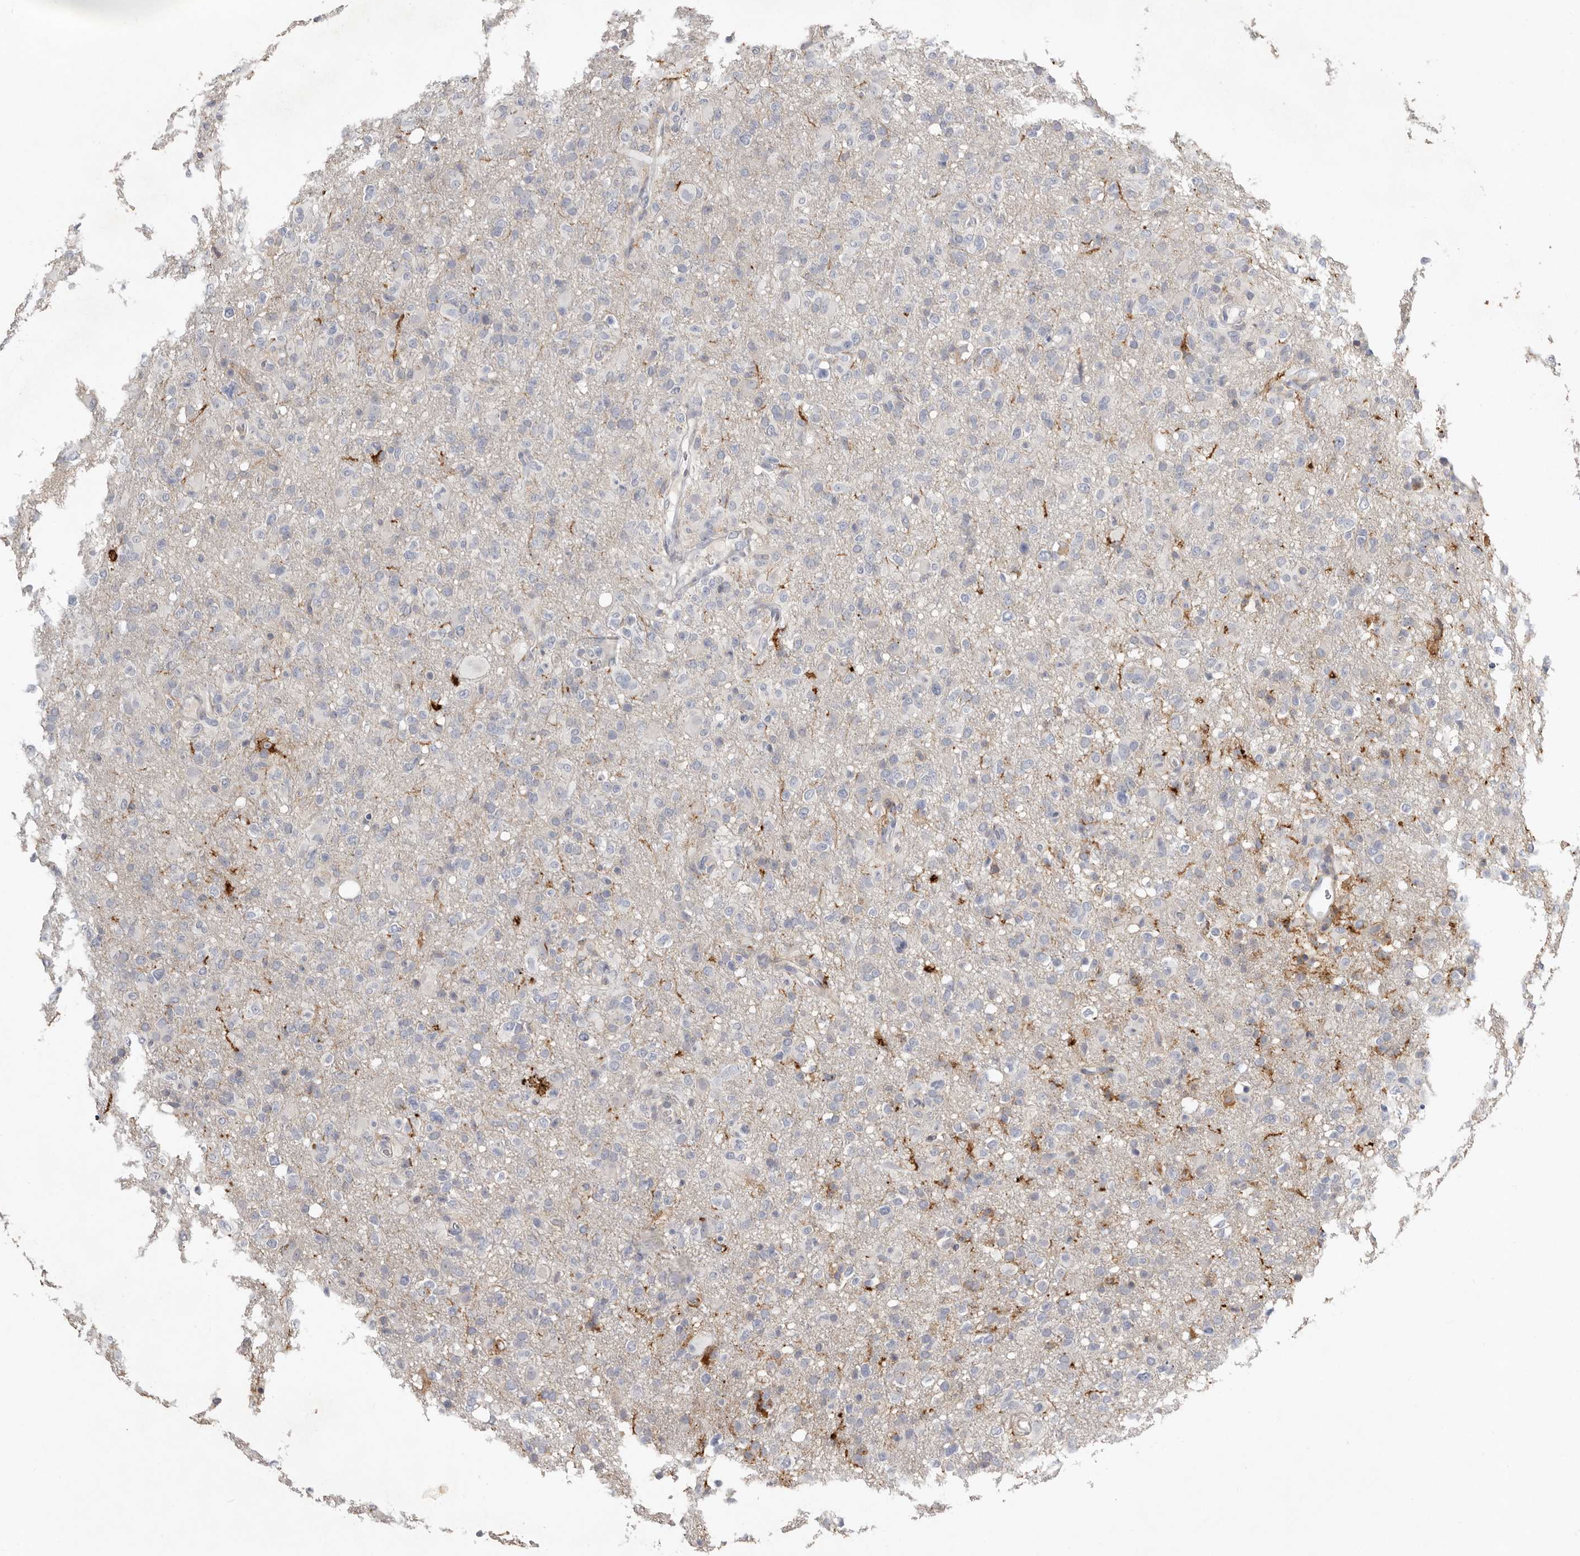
{"staining": {"intensity": "negative", "quantity": "none", "location": "none"}, "tissue": "glioma", "cell_type": "Tumor cells", "image_type": "cancer", "snomed": [{"axis": "morphology", "description": "Glioma, malignant, High grade"}, {"axis": "topography", "description": "Brain"}], "caption": "This is a photomicrograph of IHC staining of glioma, which shows no staining in tumor cells.", "gene": "KIF26B", "patient": {"sex": "female", "age": 57}}